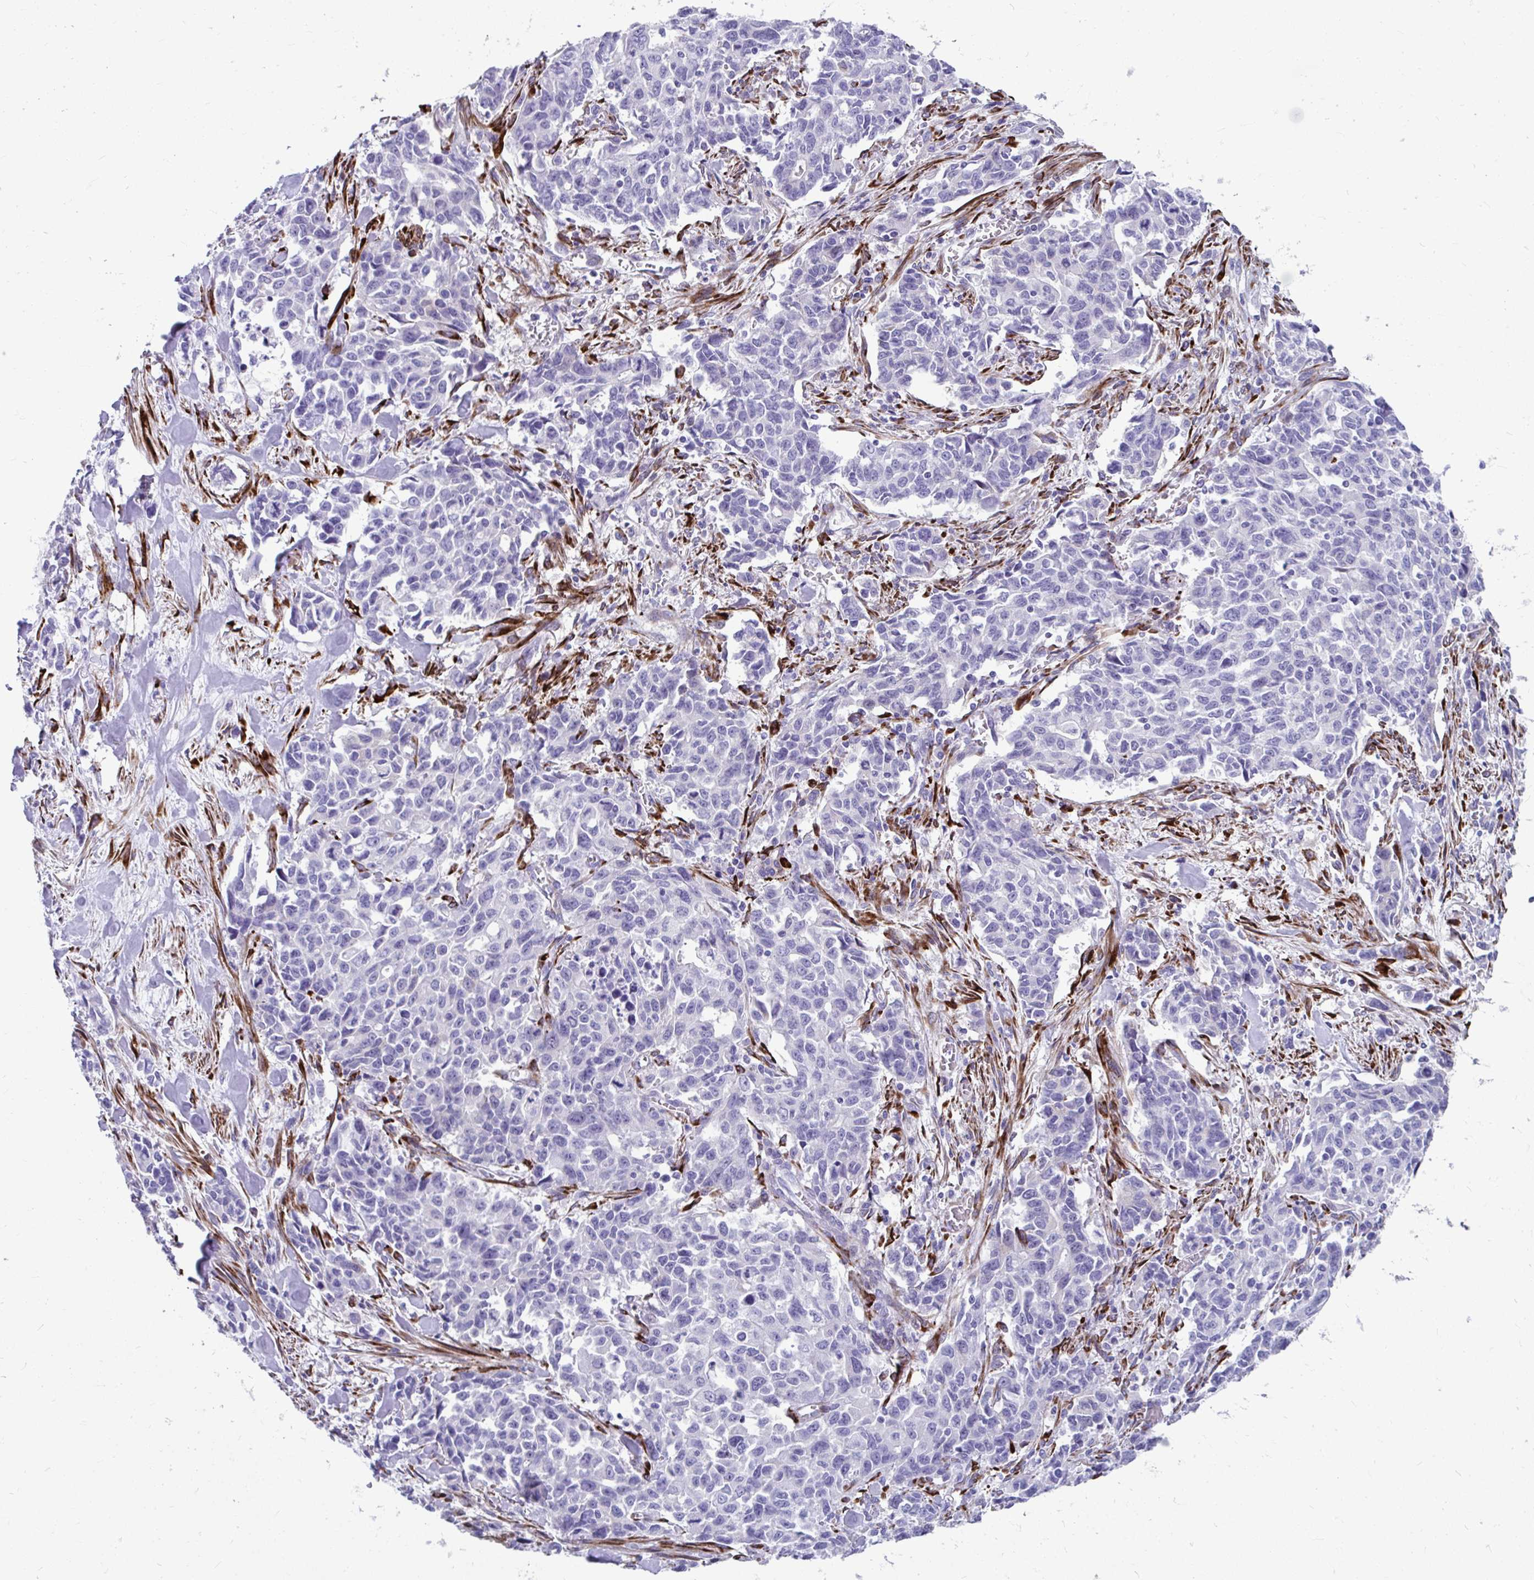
{"staining": {"intensity": "negative", "quantity": "none", "location": "none"}, "tissue": "stomach cancer", "cell_type": "Tumor cells", "image_type": "cancer", "snomed": [{"axis": "morphology", "description": "Adenocarcinoma, NOS"}, {"axis": "topography", "description": "Stomach, upper"}], "caption": "The histopathology image reveals no significant staining in tumor cells of stomach cancer (adenocarcinoma). Nuclei are stained in blue.", "gene": "GRXCR2", "patient": {"sex": "male", "age": 85}}